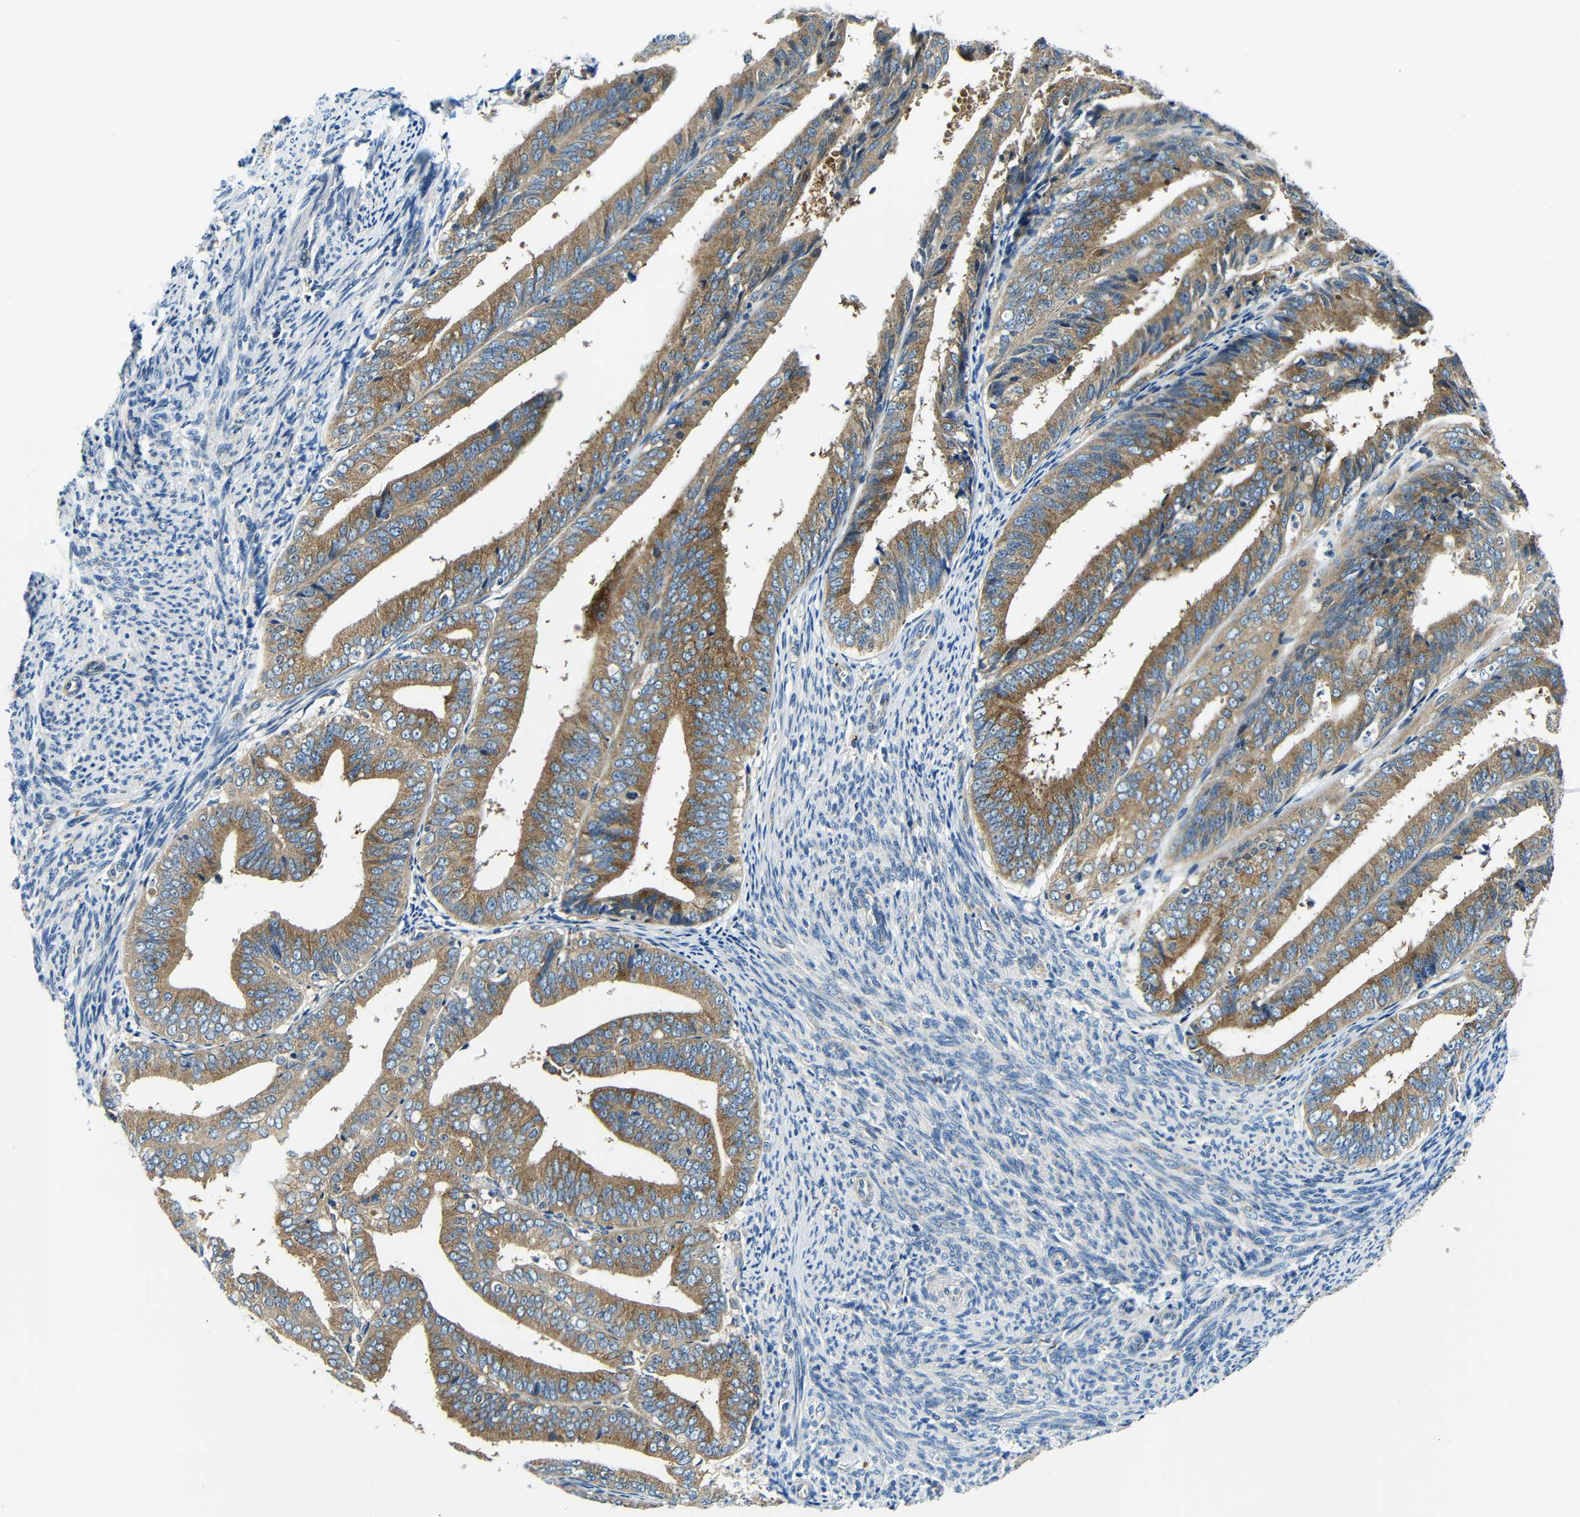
{"staining": {"intensity": "moderate", "quantity": ">75%", "location": "cytoplasmic/membranous"}, "tissue": "endometrial cancer", "cell_type": "Tumor cells", "image_type": "cancer", "snomed": [{"axis": "morphology", "description": "Adenocarcinoma, NOS"}, {"axis": "topography", "description": "Endometrium"}], "caption": "Tumor cells exhibit medium levels of moderate cytoplasmic/membranous staining in approximately >75% of cells in human endometrial adenocarcinoma. (Brightfield microscopy of DAB IHC at high magnification).", "gene": "USO1", "patient": {"sex": "female", "age": 63}}